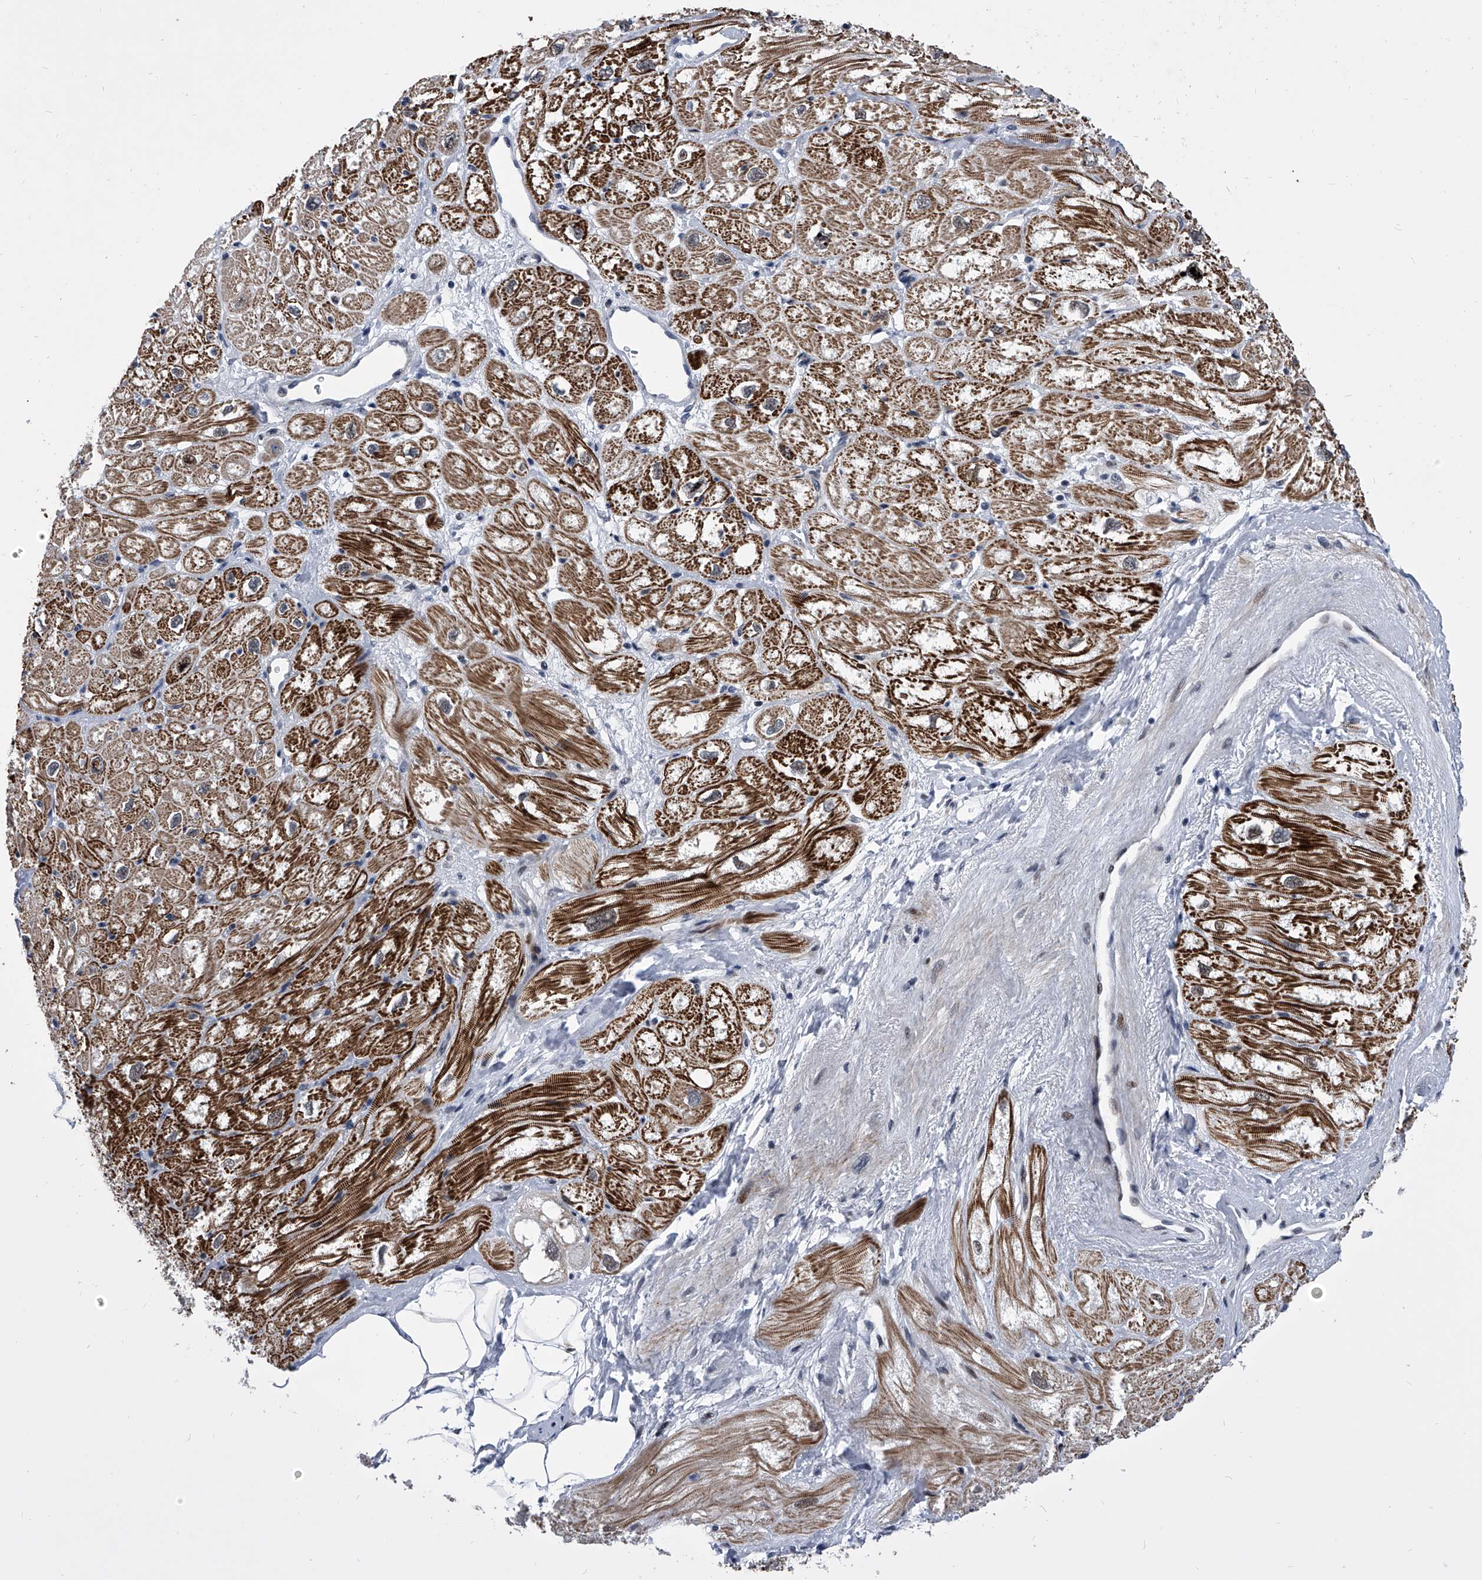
{"staining": {"intensity": "moderate", "quantity": ">75%", "location": "cytoplasmic/membranous"}, "tissue": "heart muscle", "cell_type": "Cardiomyocytes", "image_type": "normal", "snomed": [{"axis": "morphology", "description": "Normal tissue, NOS"}, {"axis": "topography", "description": "Heart"}], "caption": "Unremarkable heart muscle demonstrates moderate cytoplasmic/membranous positivity in approximately >75% of cardiomyocytes Ihc stains the protein of interest in brown and the nuclei are stained blue..", "gene": "CMTR1", "patient": {"sex": "male", "age": 50}}